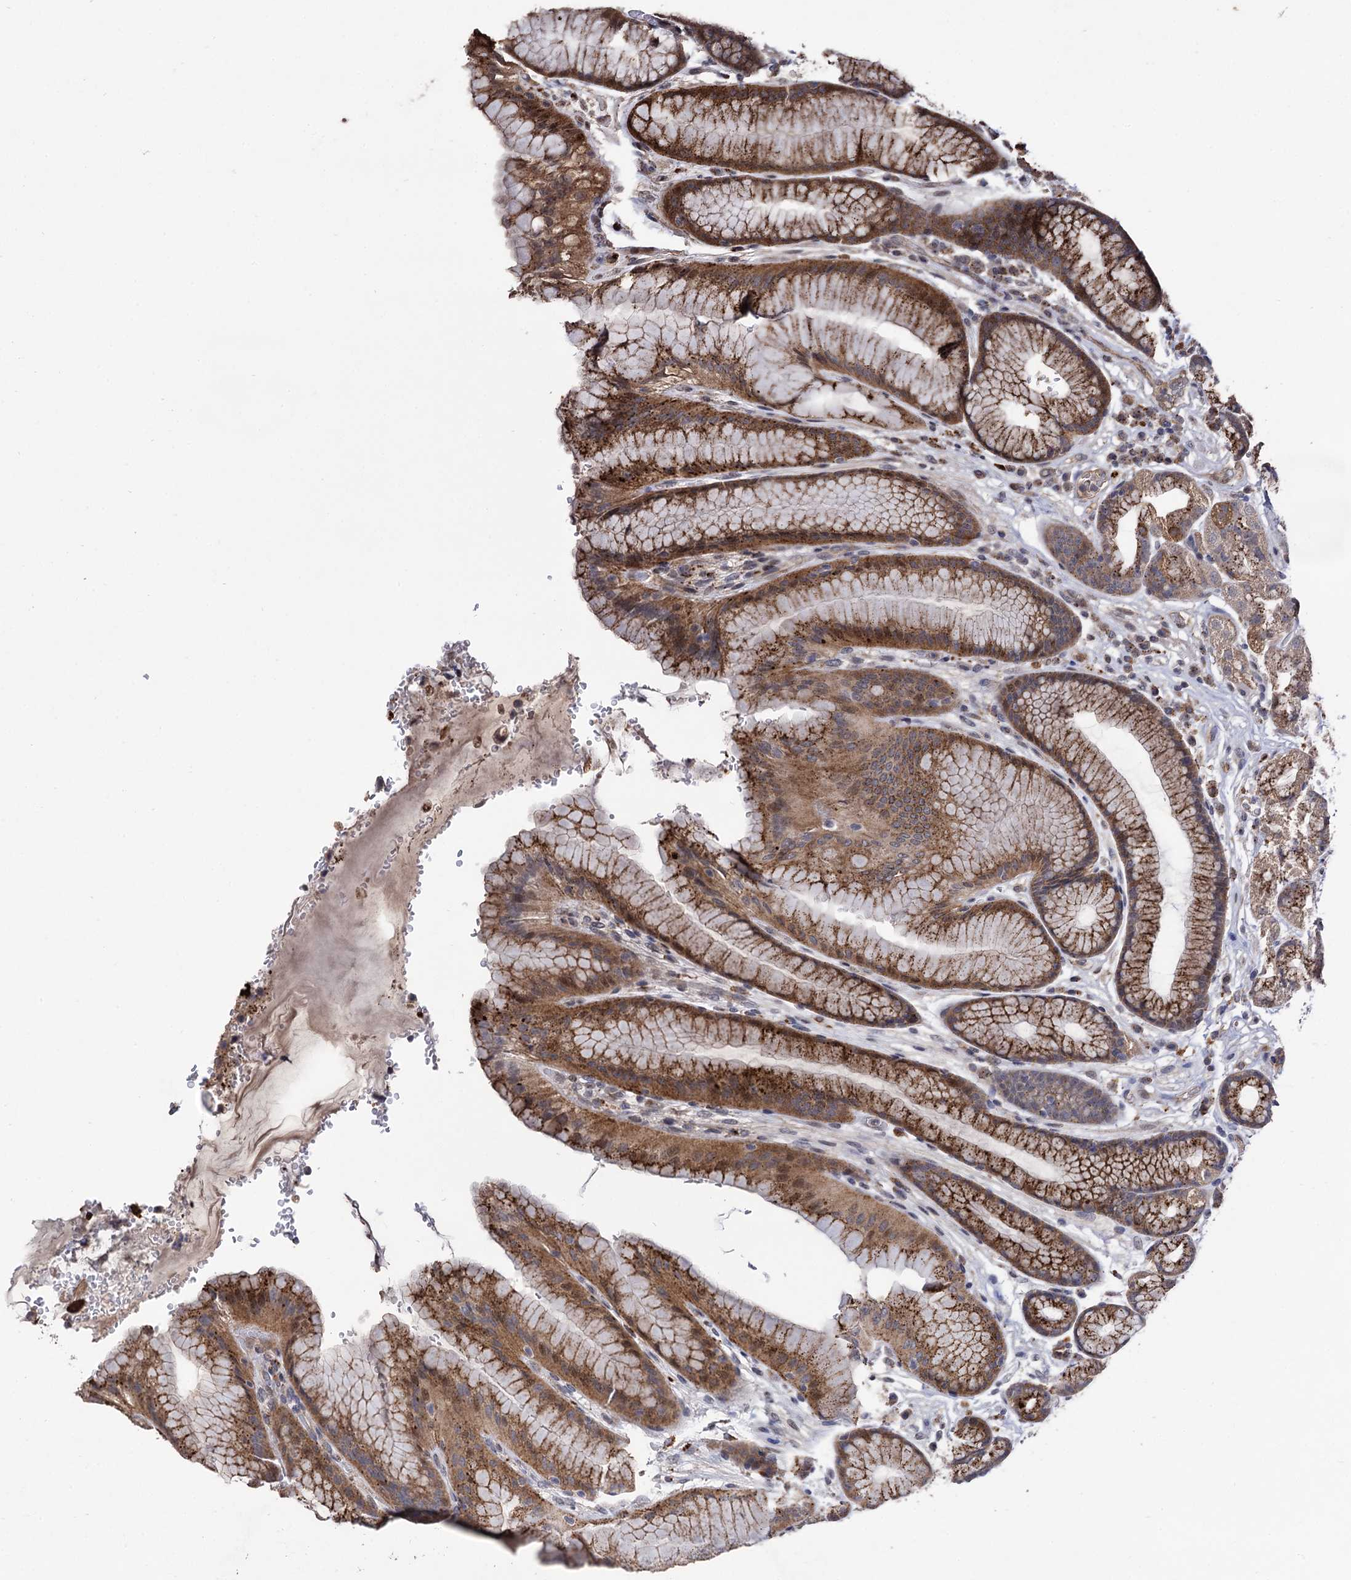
{"staining": {"intensity": "strong", "quantity": "25%-75%", "location": "cytoplasmic/membranous,nuclear"}, "tissue": "stomach", "cell_type": "Glandular cells", "image_type": "normal", "snomed": [{"axis": "morphology", "description": "Normal tissue, NOS"}, {"axis": "morphology", "description": "Adenocarcinoma, NOS"}, {"axis": "topography", "description": "Stomach"}], "caption": "Approximately 25%-75% of glandular cells in normal stomach demonstrate strong cytoplasmic/membranous,nuclear protein expression as visualized by brown immunohistochemical staining.", "gene": "MICAL2", "patient": {"sex": "male", "age": 57}}